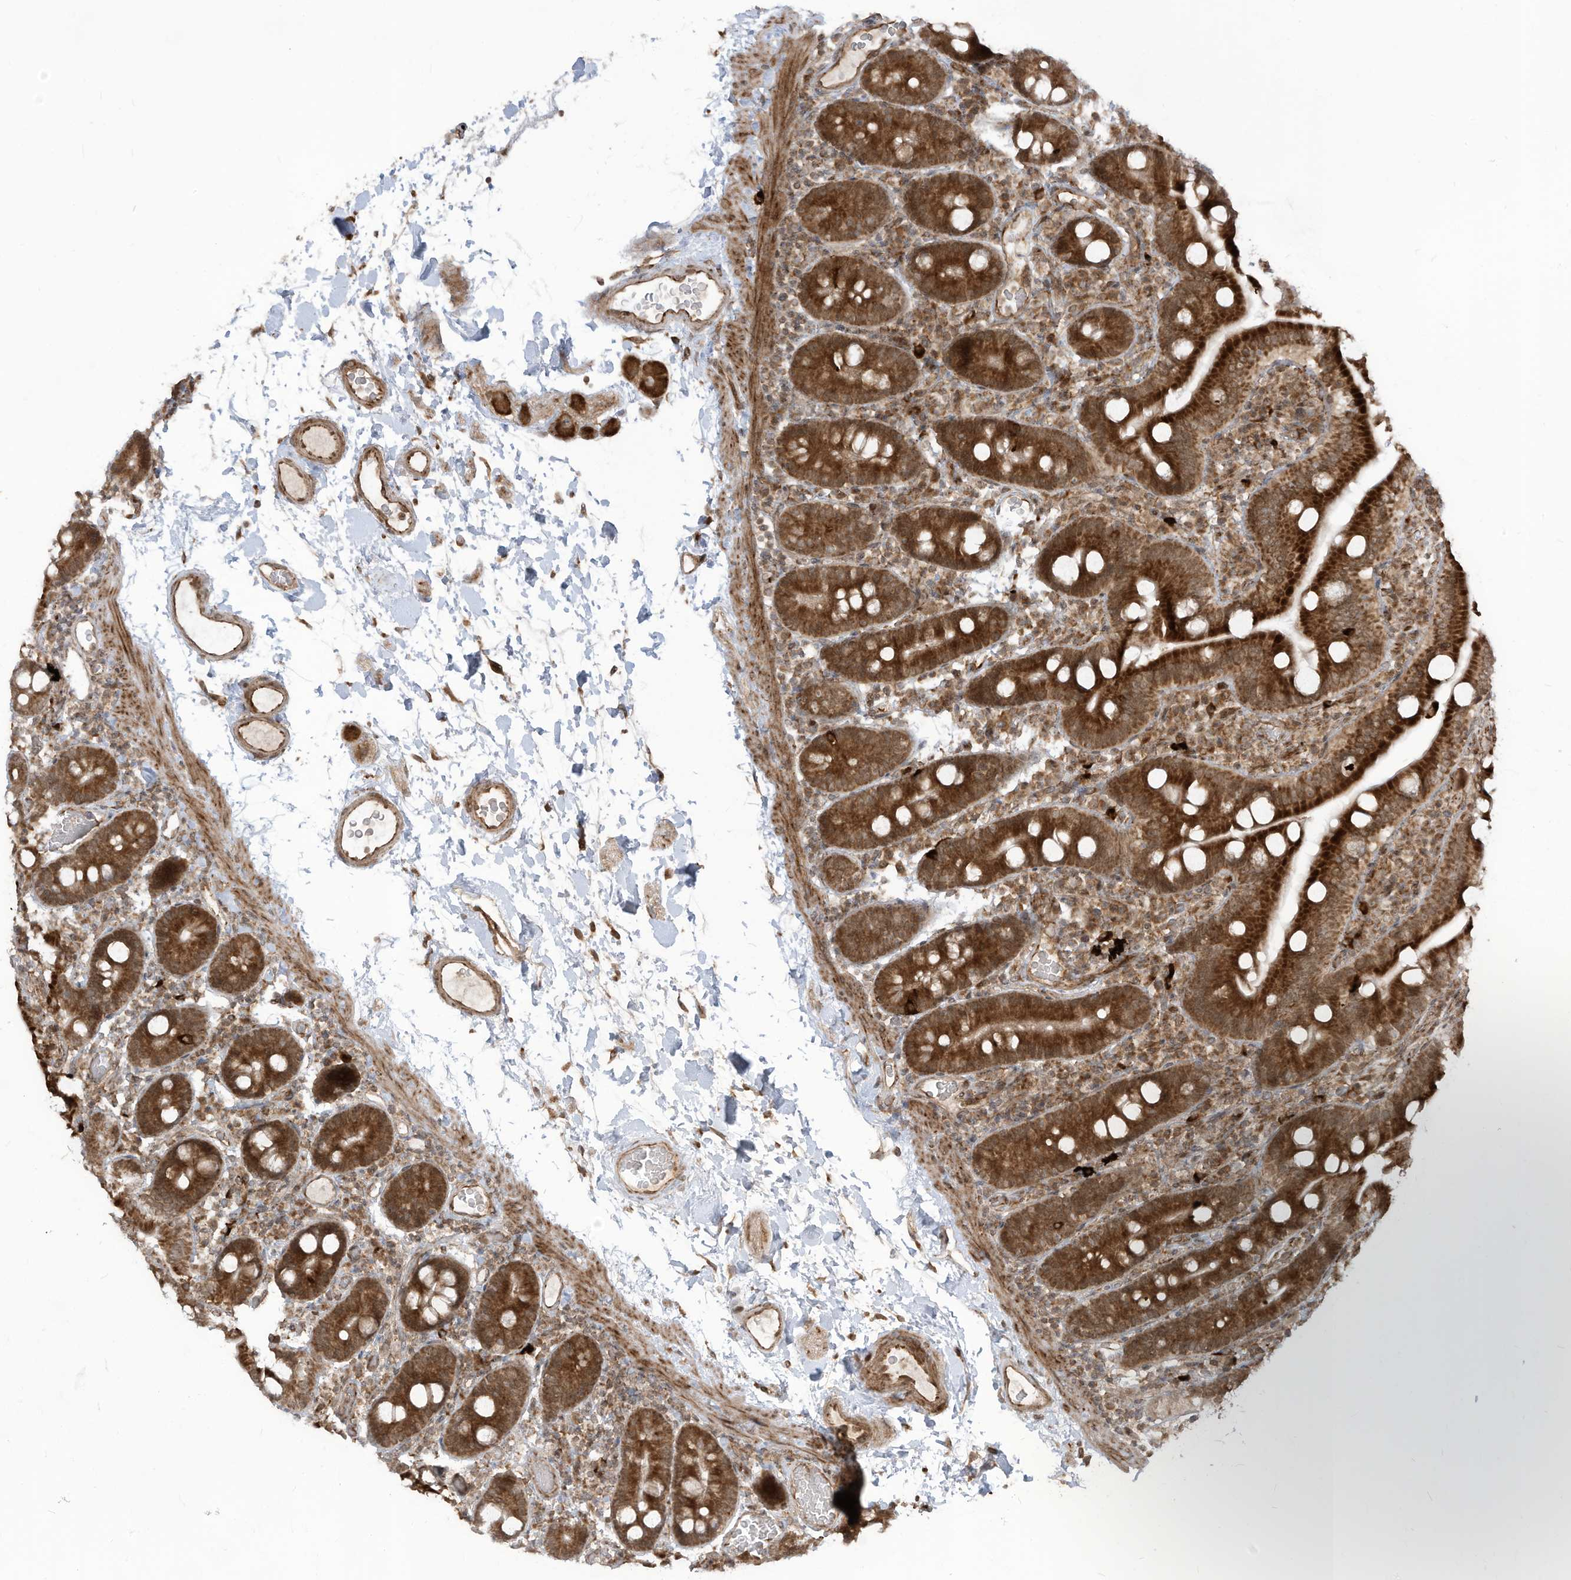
{"staining": {"intensity": "strong", "quantity": ">75%", "location": "cytoplasmic/membranous"}, "tissue": "duodenum", "cell_type": "Glandular cells", "image_type": "normal", "snomed": [{"axis": "morphology", "description": "Normal tissue, NOS"}, {"axis": "topography", "description": "Duodenum"}], "caption": "A brown stain highlights strong cytoplasmic/membranous expression of a protein in glandular cells of unremarkable duodenum. The protein is stained brown, and the nuclei are stained in blue (DAB IHC with brightfield microscopy, high magnification).", "gene": "TRIM67", "patient": {"sex": "male", "age": 55}}